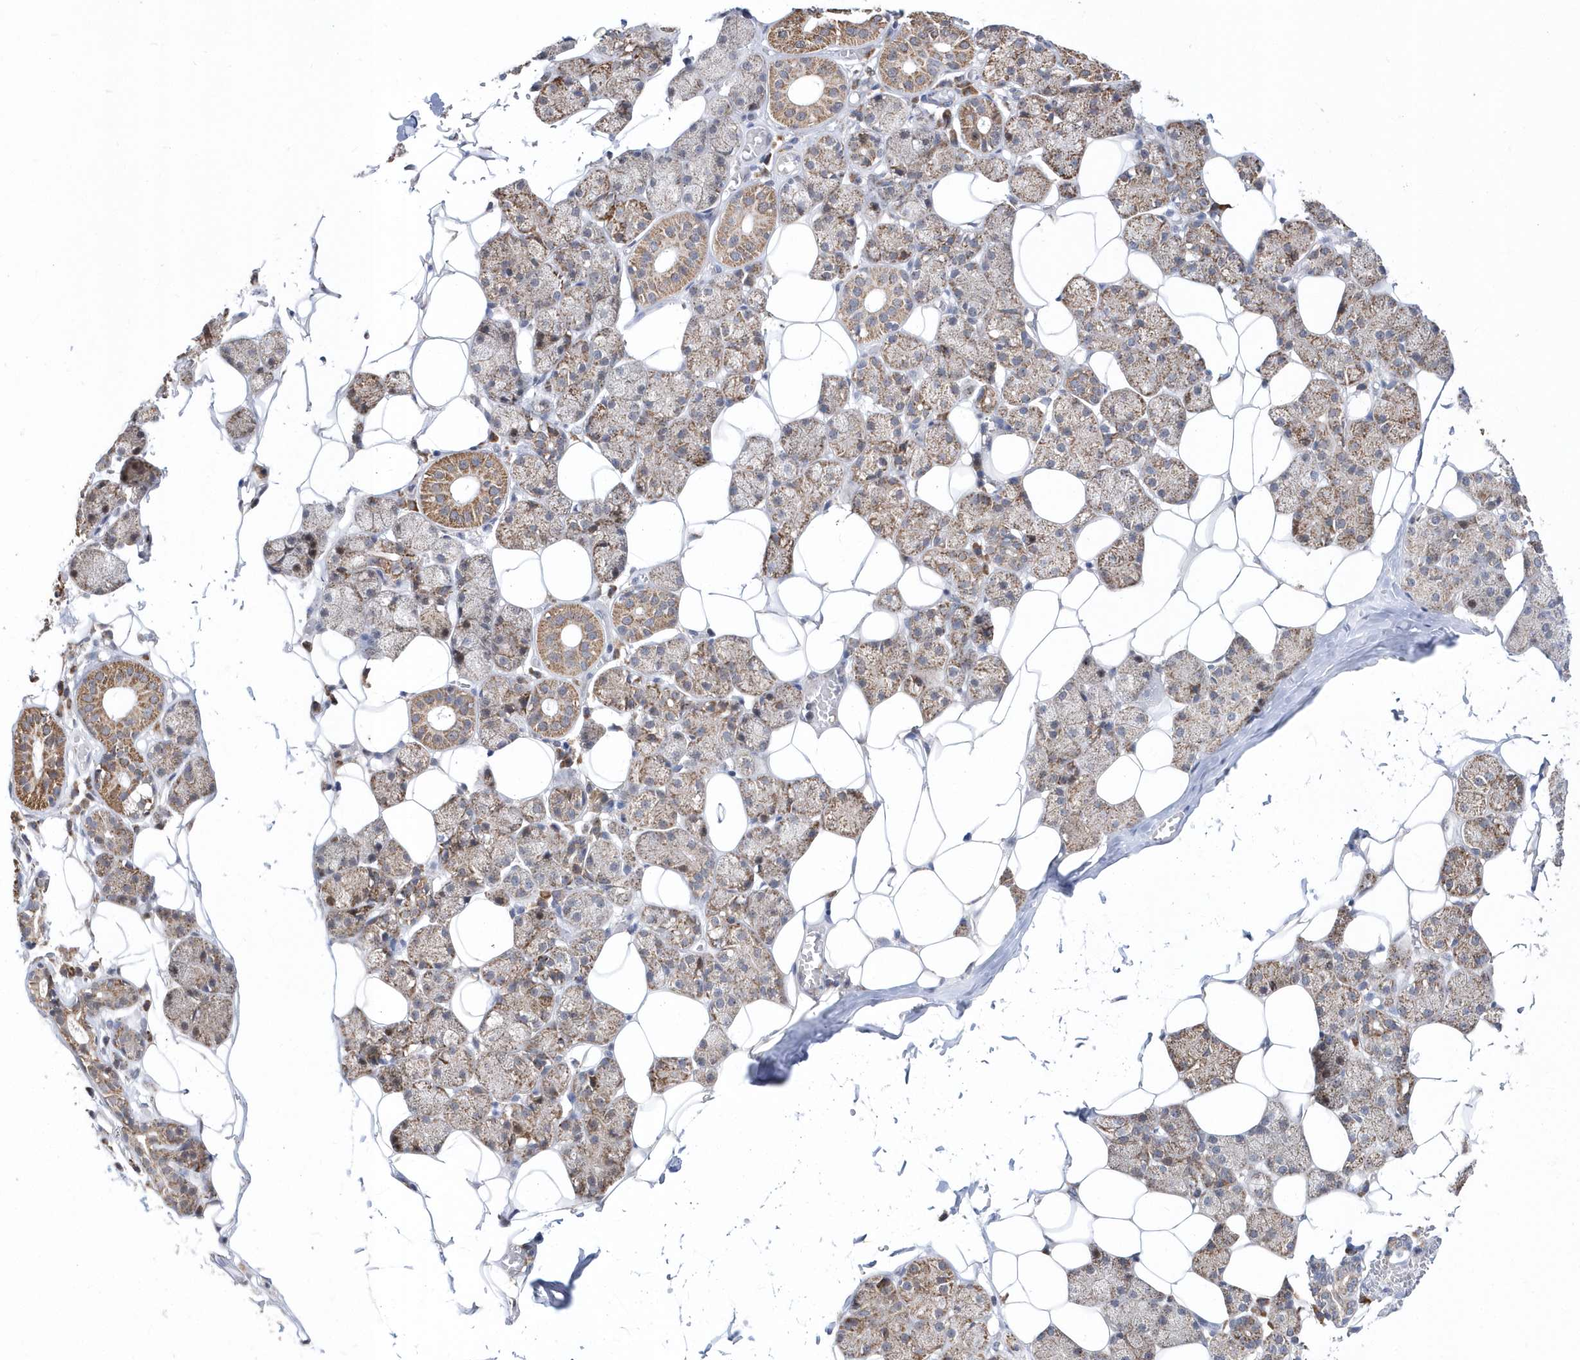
{"staining": {"intensity": "moderate", "quantity": "25%-75%", "location": "cytoplasmic/membranous"}, "tissue": "salivary gland", "cell_type": "Glandular cells", "image_type": "normal", "snomed": [{"axis": "morphology", "description": "Normal tissue, NOS"}, {"axis": "topography", "description": "Salivary gland"}], "caption": "IHC photomicrograph of benign salivary gland stained for a protein (brown), which exhibits medium levels of moderate cytoplasmic/membranous staining in approximately 25%-75% of glandular cells.", "gene": "SPATA5", "patient": {"sex": "female", "age": 33}}